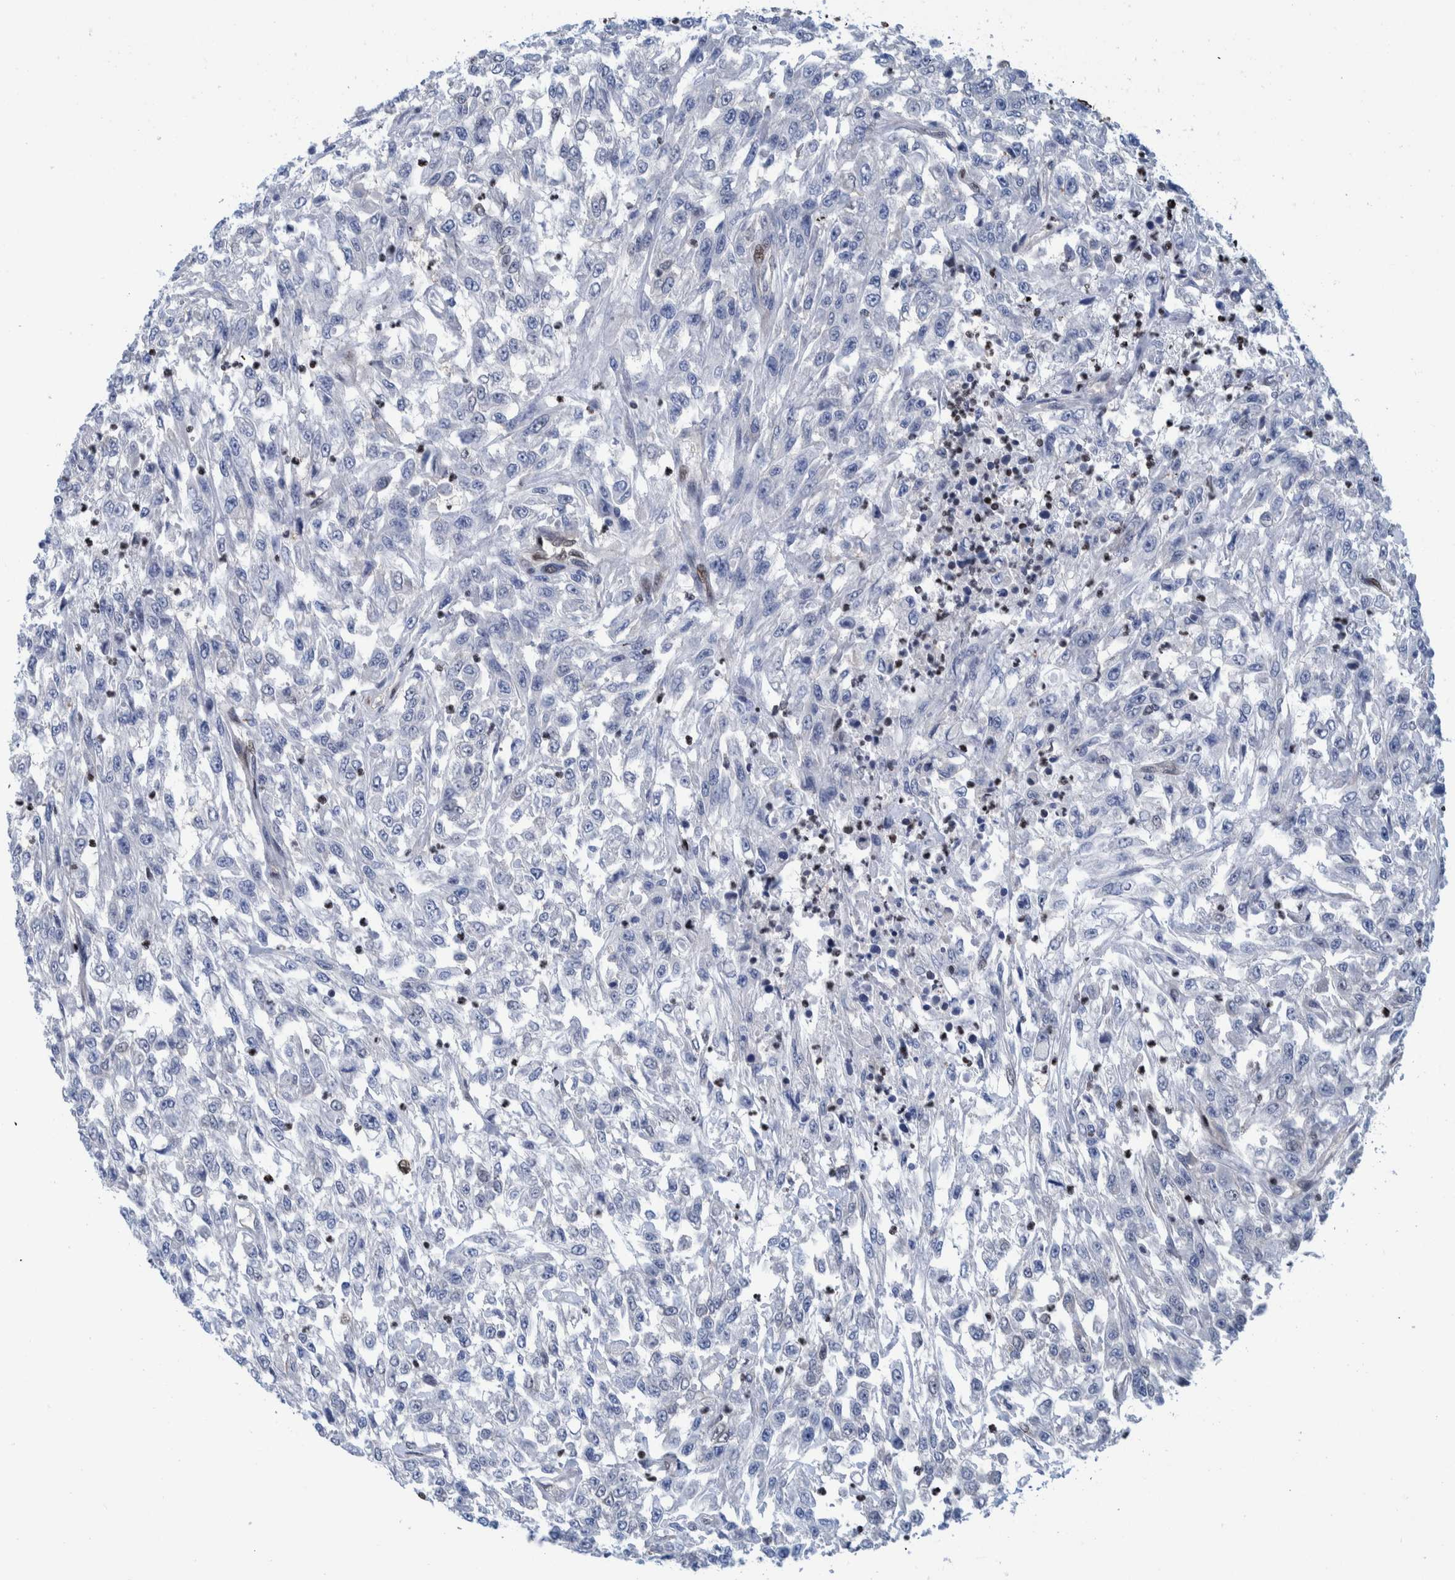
{"staining": {"intensity": "negative", "quantity": "none", "location": "none"}, "tissue": "urothelial cancer", "cell_type": "Tumor cells", "image_type": "cancer", "snomed": [{"axis": "morphology", "description": "Urothelial carcinoma, High grade"}, {"axis": "topography", "description": "Urinary bladder"}], "caption": "Immunohistochemistry (IHC) photomicrograph of human urothelial carcinoma (high-grade) stained for a protein (brown), which demonstrates no staining in tumor cells.", "gene": "HEATR9", "patient": {"sex": "male", "age": 46}}